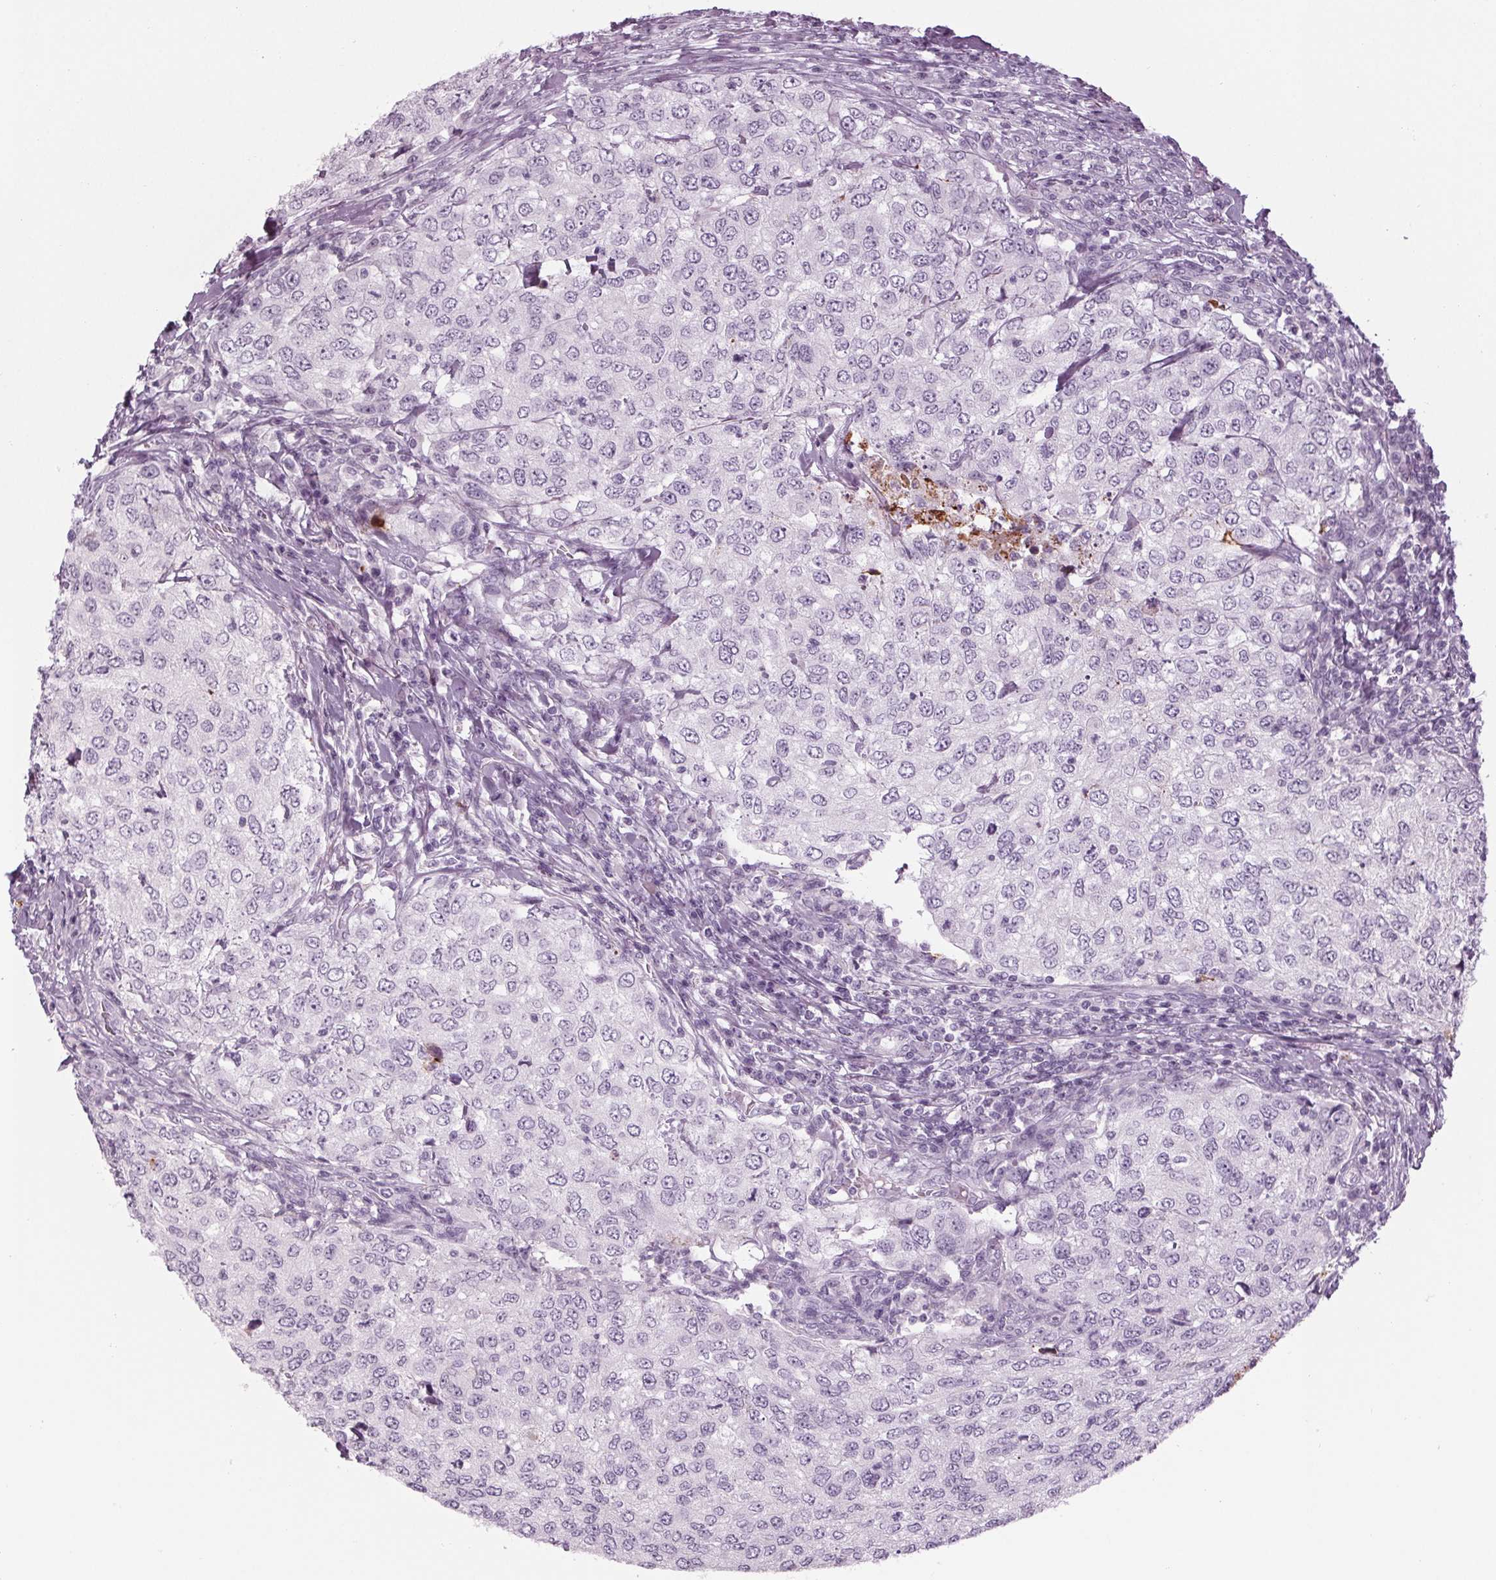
{"staining": {"intensity": "negative", "quantity": "none", "location": "none"}, "tissue": "urothelial cancer", "cell_type": "Tumor cells", "image_type": "cancer", "snomed": [{"axis": "morphology", "description": "Urothelial carcinoma, High grade"}, {"axis": "topography", "description": "Urinary bladder"}], "caption": "This is an IHC micrograph of high-grade urothelial carcinoma. There is no staining in tumor cells.", "gene": "CYP3A43", "patient": {"sex": "female", "age": 78}}